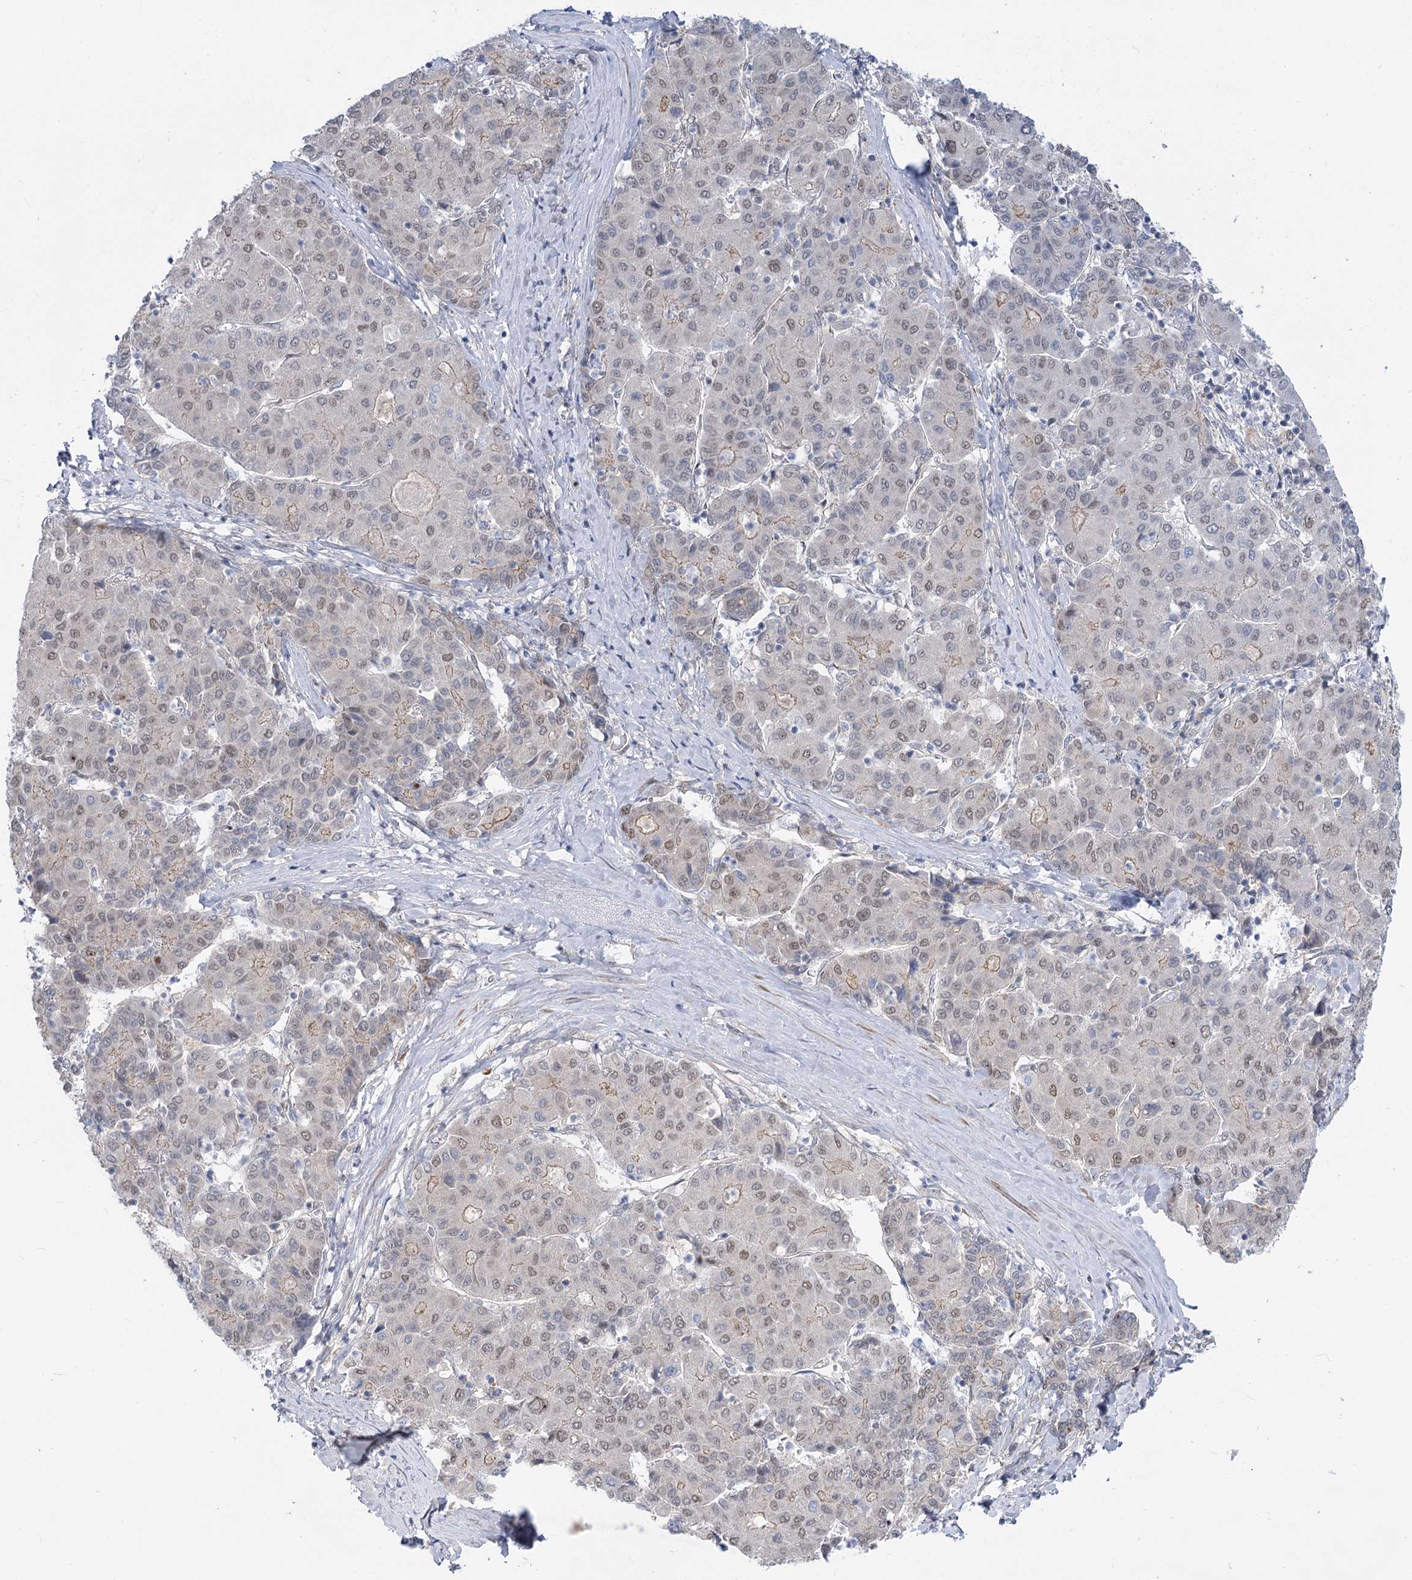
{"staining": {"intensity": "weak", "quantity": ">75%", "location": "cytoplasmic/membranous,nuclear"}, "tissue": "liver cancer", "cell_type": "Tumor cells", "image_type": "cancer", "snomed": [{"axis": "morphology", "description": "Carcinoma, Hepatocellular, NOS"}, {"axis": "topography", "description": "Liver"}], "caption": "A high-resolution photomicrograph shows immunohistochemistry (IHC) staining of liver hepatocellular carcinoma, which exhibits weak cytoplasmic/membranous and nuclear expression in about >75% of tumor cells.", "gene": "ARSI", "patient": {"sex": "male", "age": 65}}